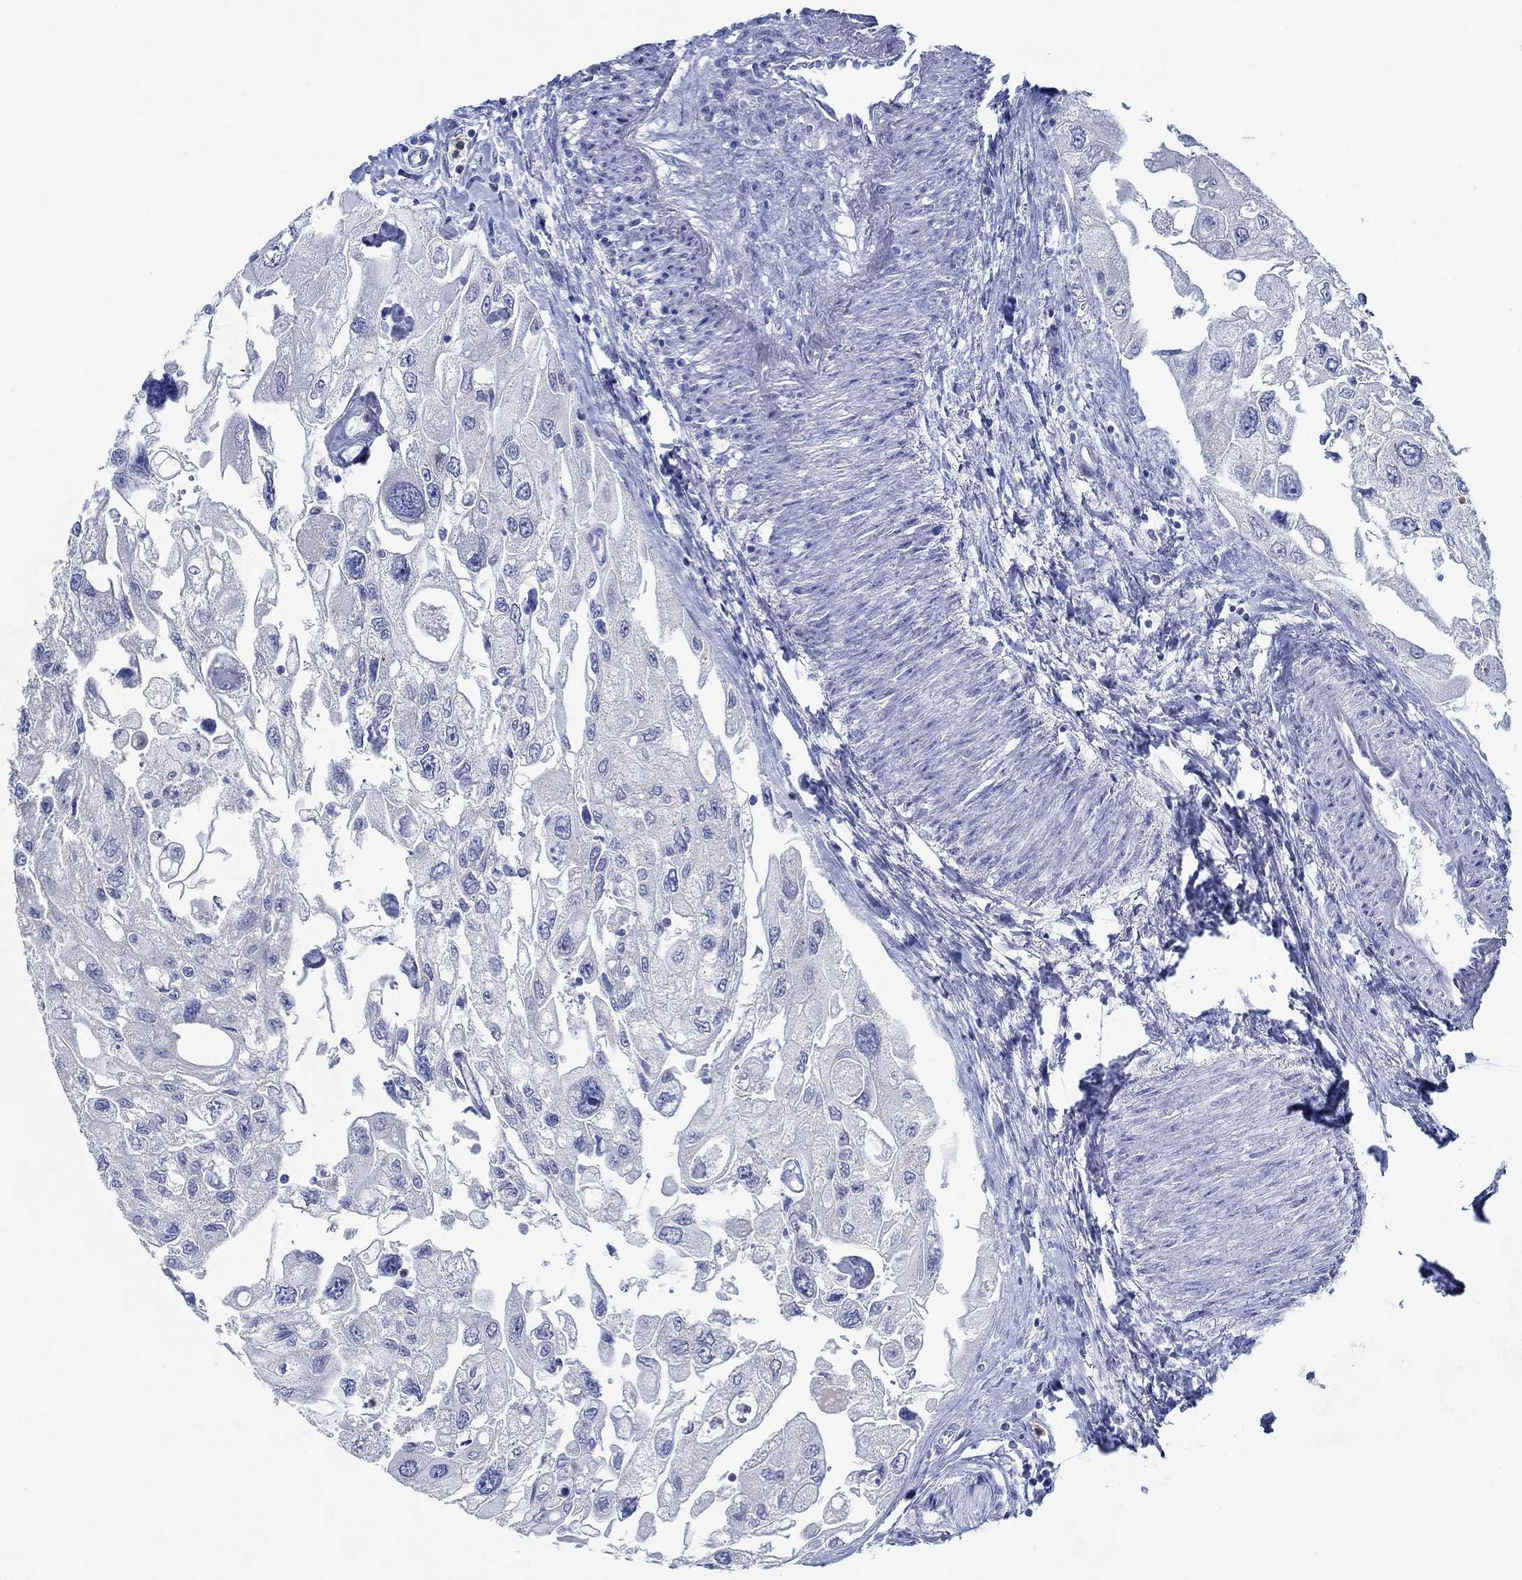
{"staining": {"intensity": "negative", "quantity": "none", "location": "none"}, "tissue": "urothelial cancer", "cell_type": "Tumor cells", "image_type": "cancer", "snomed": [{"axis": "morphology", "description": "Urothelial carcinoma, High grade"}, {"axis": "topography", "description": "Urinary bladder"}], "caption": "This is an immunohistochemistry micrograph of urothelial cancer. There is no positivity in tumor cells.", "gene": "ZNF671", "patient": {"sex": "male", "age": 59}}